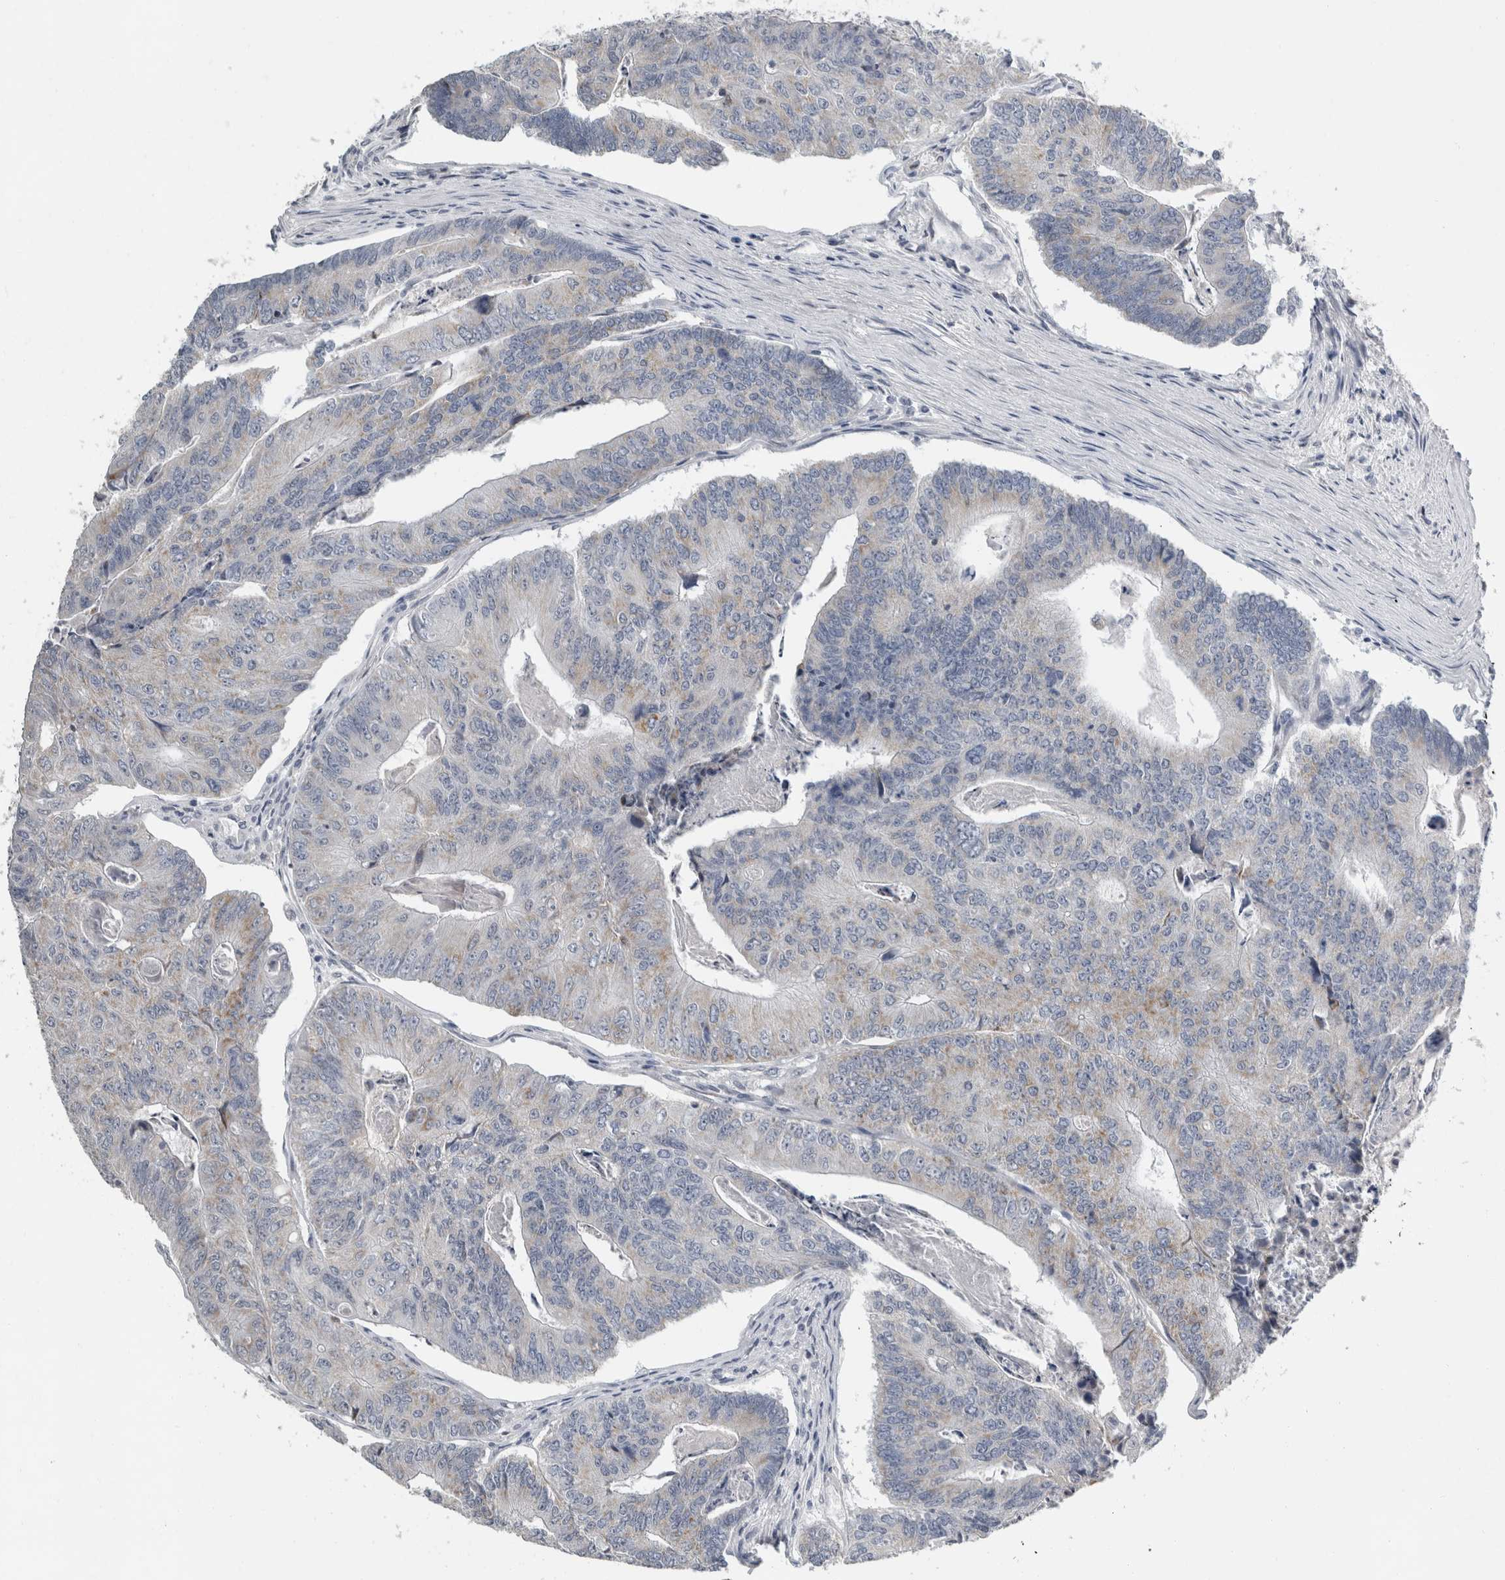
{"staining": {"intensity": "moderate", "quantity": "<25%", "location": "cytoplasmic/membranous"}, "tissue": "colorectal cancer", "cell_type": "Tumor cells", "image_type": "cancer", "snomed": [{"axis": "morphology", "description": "Adenocarcinoma, NOS"}, {"axis": "topography", "description": "Colon"}], "caption": "Approximately <25% of tumor cells in human colorectal adenocarcinoma demonstrate moderate cytoplasmic/membranous protein staining as visualized by brown immunohistochemical staining.", "gene": "FXYD7", "patient": {"sex": "female", "age": 67}}